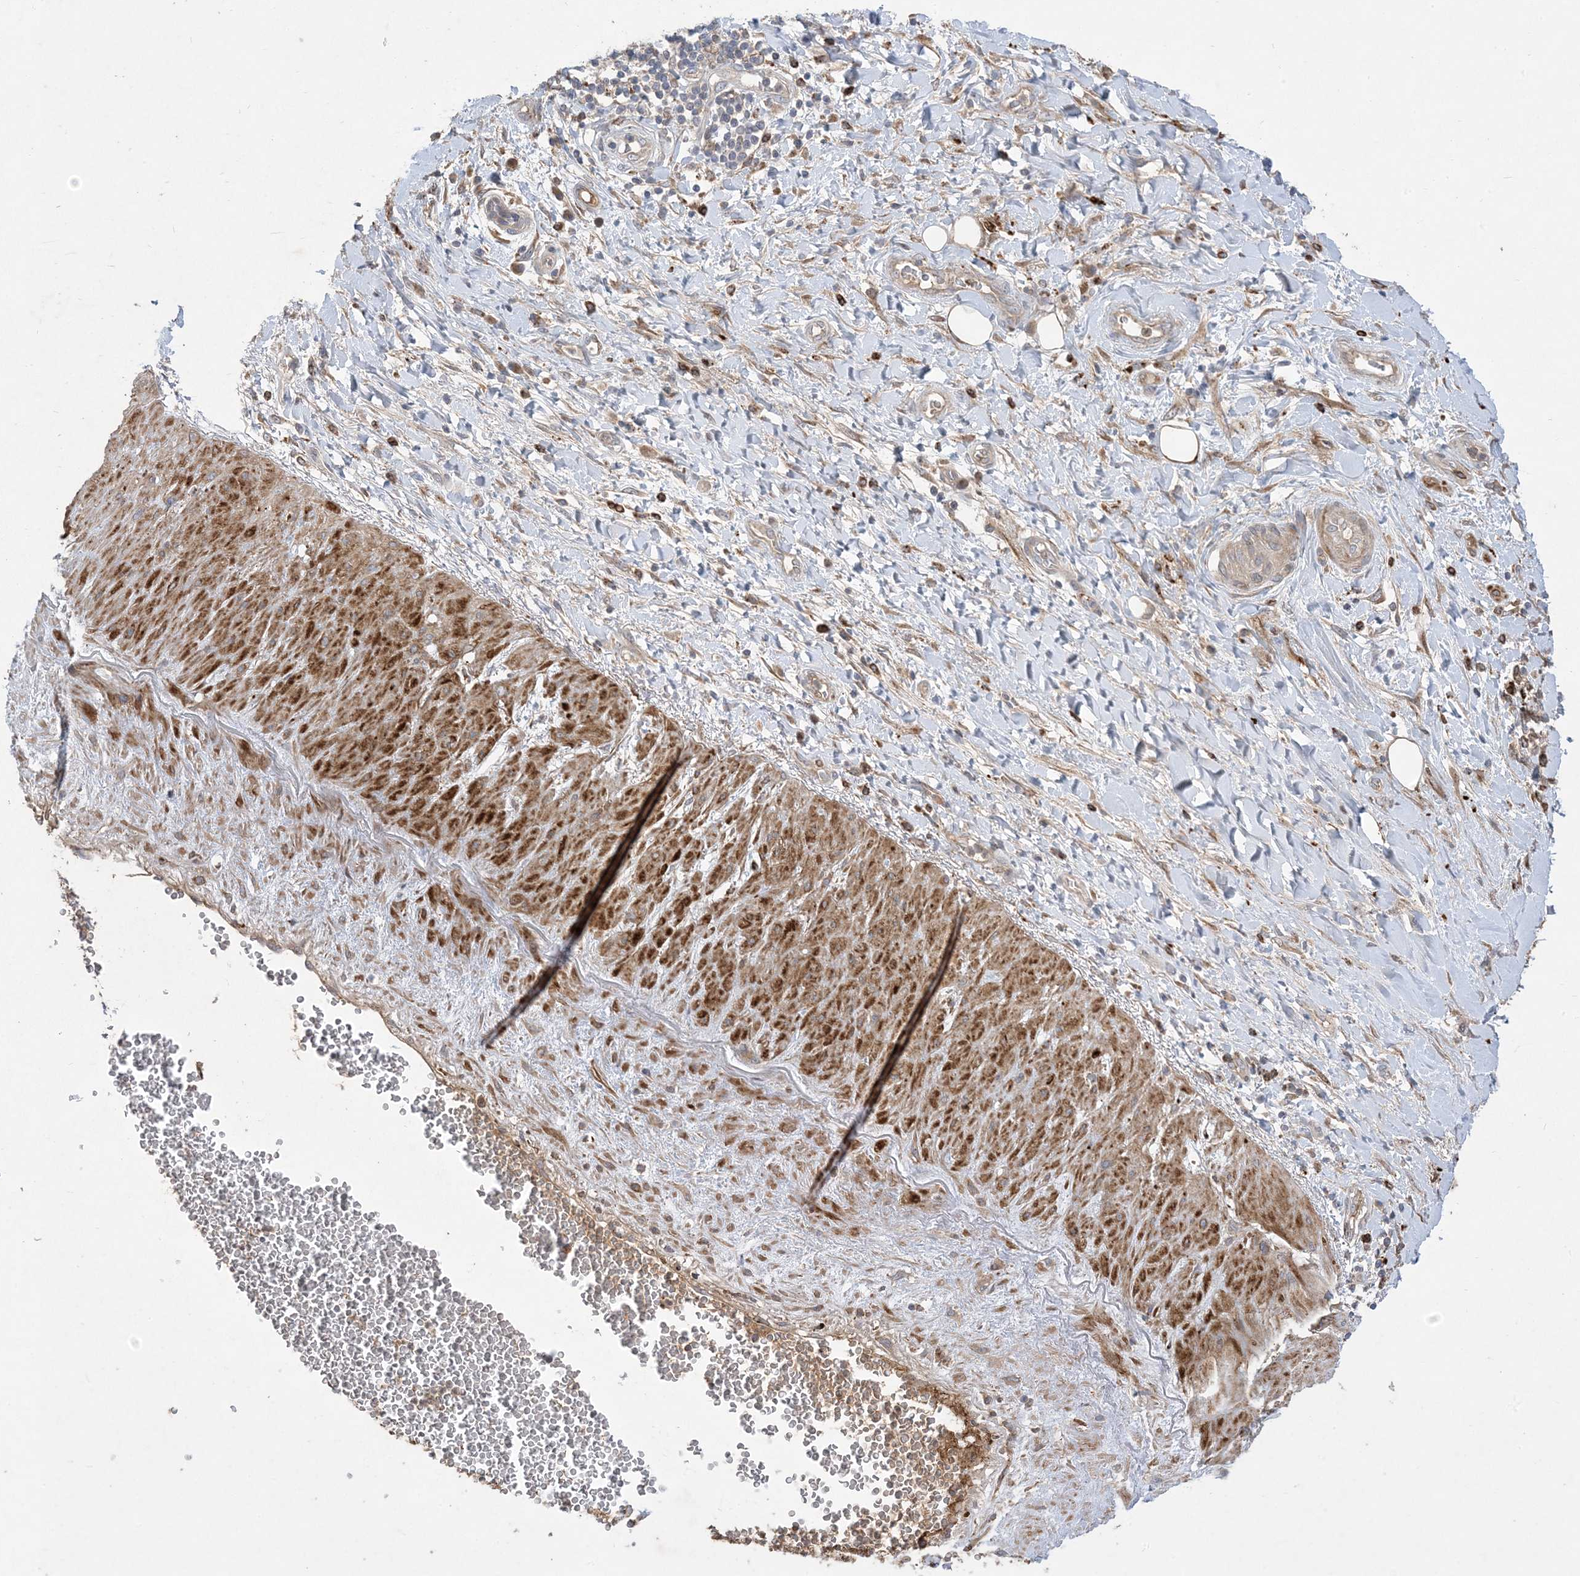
{"staining": {"intensity": "moderate", "quantity": ">75%", "location": "cytoplasmic/membranous"}, "tissue": "soft tissue", "cell_type": "Chondrocytes", "image_type": "normal", "snomed": [{"axis": "morphology", "description": "Normal tissue, NOS"}, {"axis": "morphology", "description": "Adenocarcinoma, NOS"}, {"axis": "topography", "description": "Pancreas"}, {"axis": "topography", "description": "Peripheral nerve tissue"}], "caption": "Moderate cytoplasmic/membranous protein positivity is identified in about >75% of chondrocytes in soft tissue. (IHC, brightfield microscopy, high magnification).", "gene": "MASP2", "patient": {"sex": "male", "age": 59}}